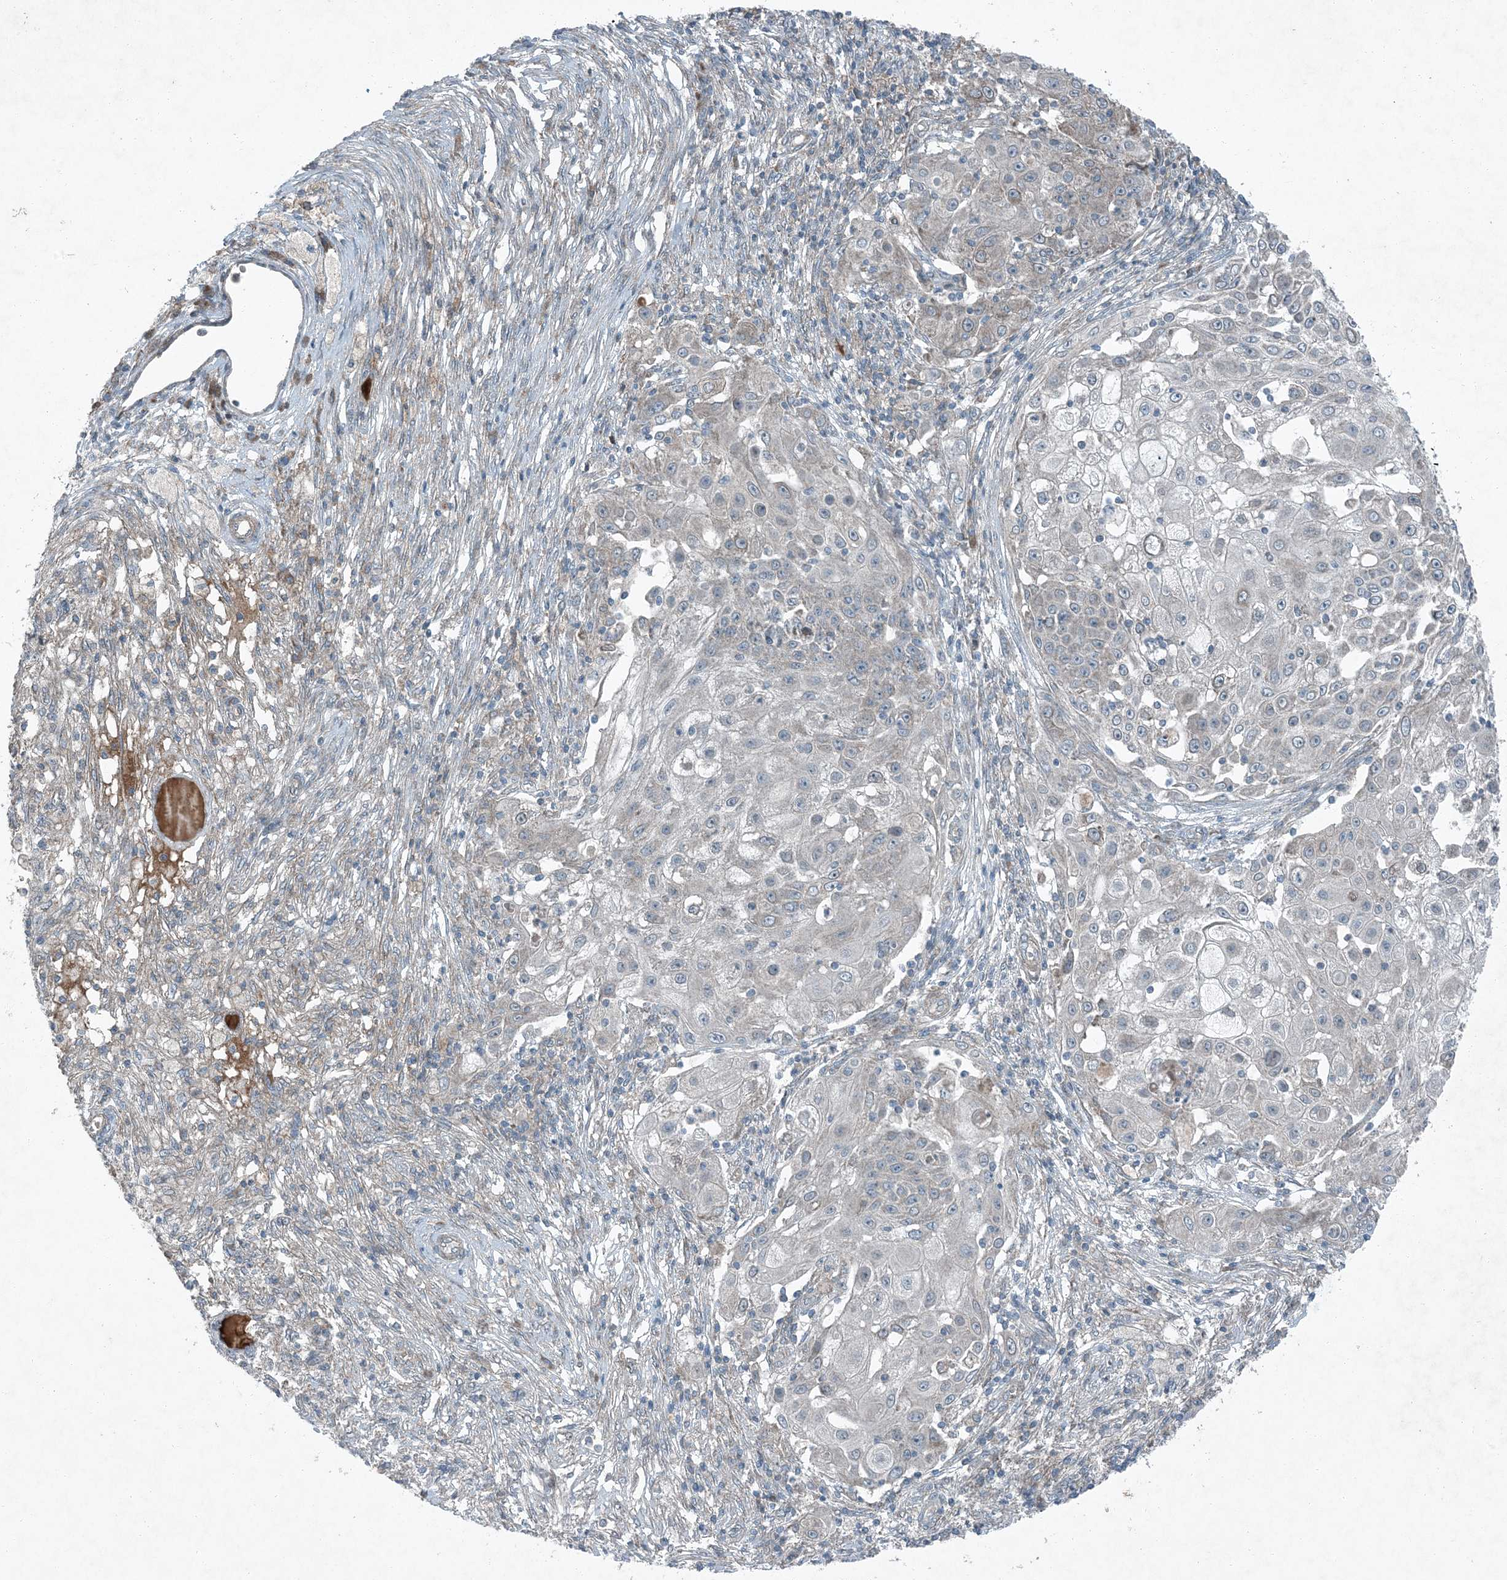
{"staining": {"intensity": "negative", "quantity": "none", "location": "none"}, "tissue": "ovarian cancer", "cell_type": "Tumor cells", "image_type": "cancer", "snomed": [{"axis": "morphology", "description": "Carcinoma, endometroid"}, {"axis": "topography", "description": "Ovary"}], "caption": "IHC of ovarian cancer demonstrates no positivity in tumor cells.", "gene": "APOM", "patient": {"sex": "female", "age": 42}}